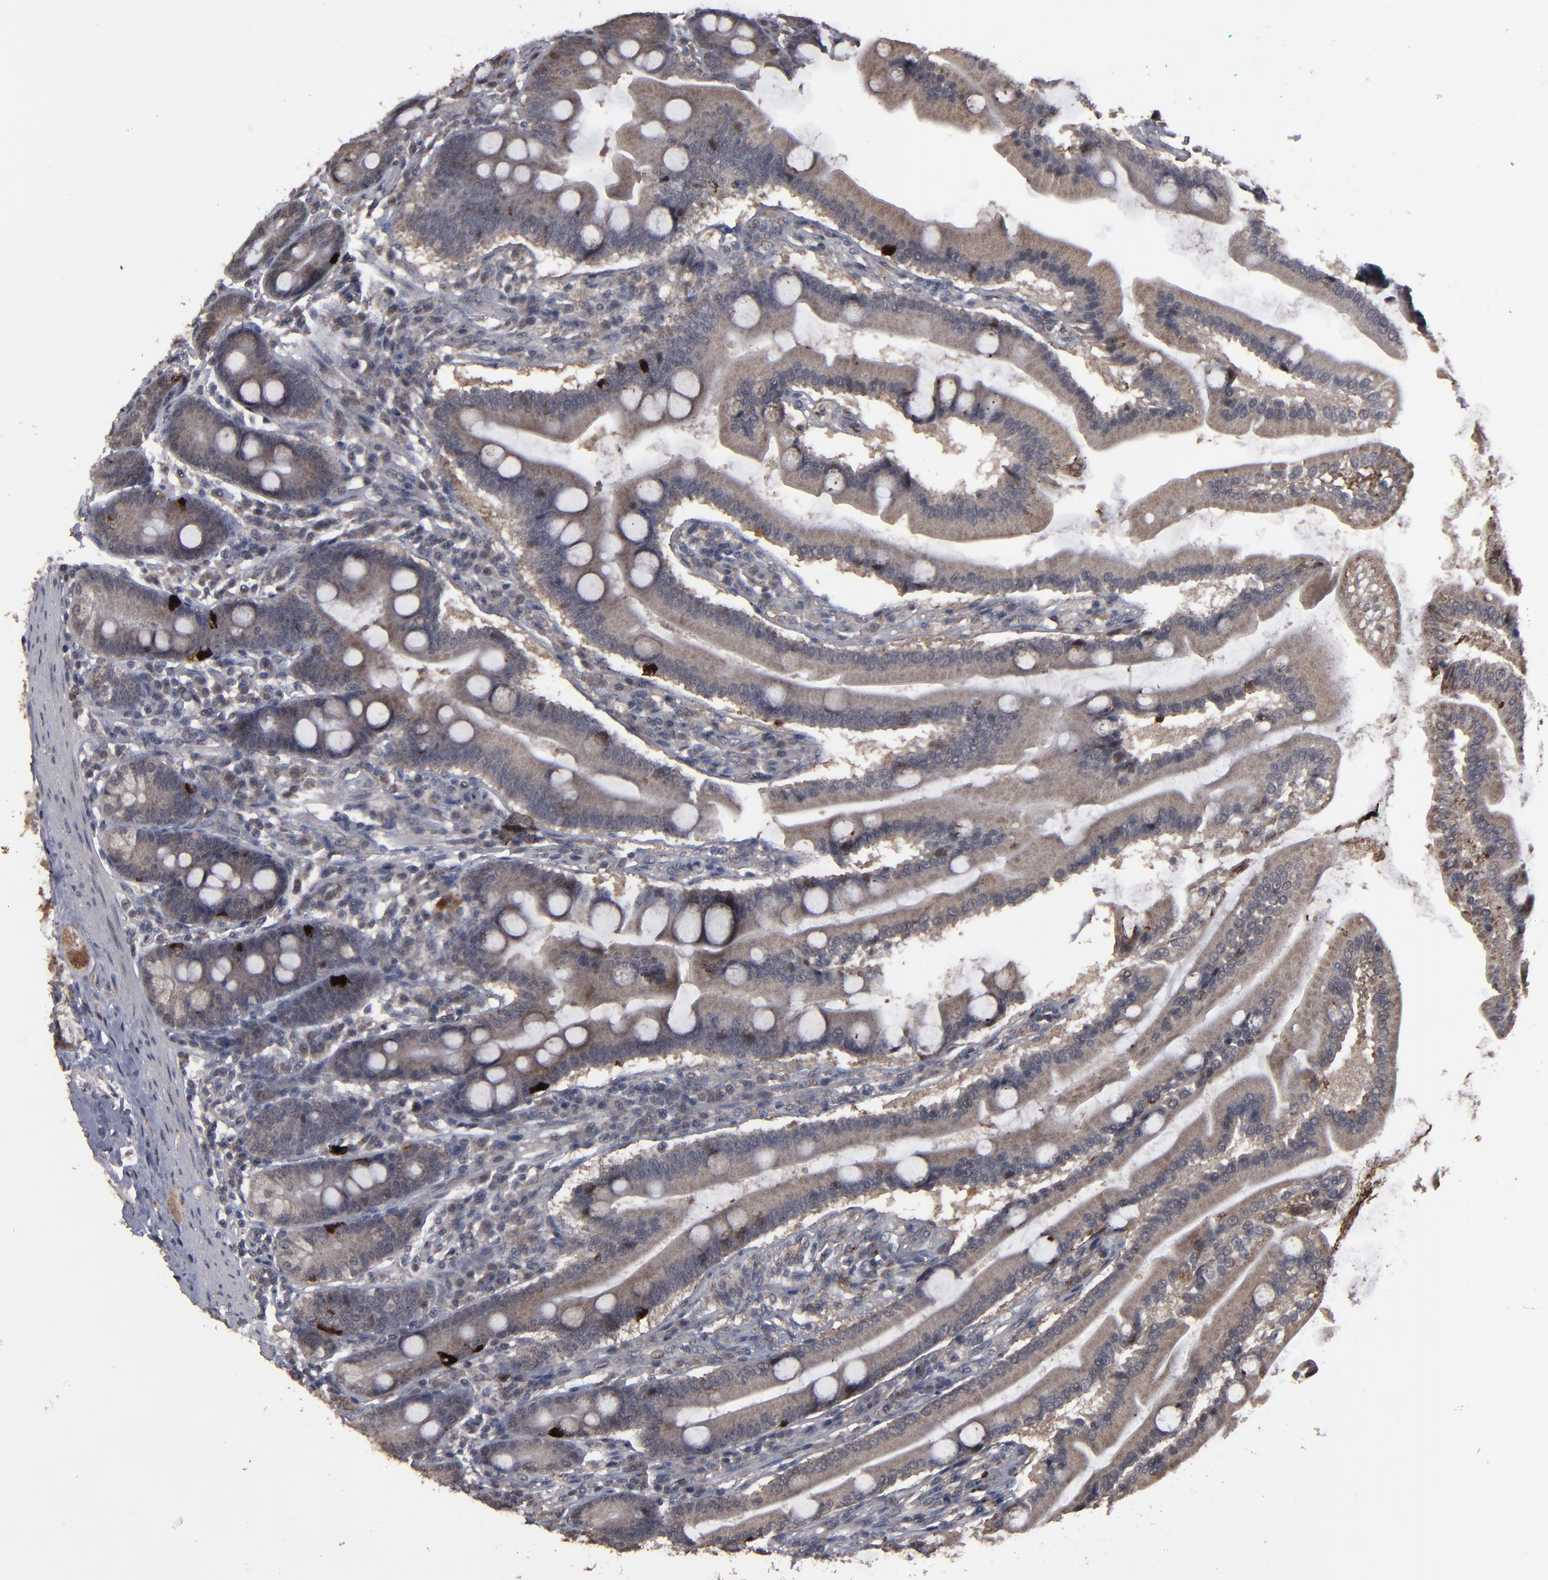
{"staining": {"intensity": "strong", "quantity": "<25%", "location": "cytoplasmic/membranous"}, "tissue": "duodenum", "cell_type": "Glandular cells", "image_type": "normal", "snomed": [{"axis": "morphology", "description": "Normal tissue, NOS"}, {"axis": "topography", "description": "Duodenum"}], "caption": "Immunohistochemistry of benign human duodenum displays medium levels of strong cytoplasmic/membranous staining in about <25% of glandular cells.", "gene": "SLC22A17", "patient": {"sex": "female", "age": 64}}